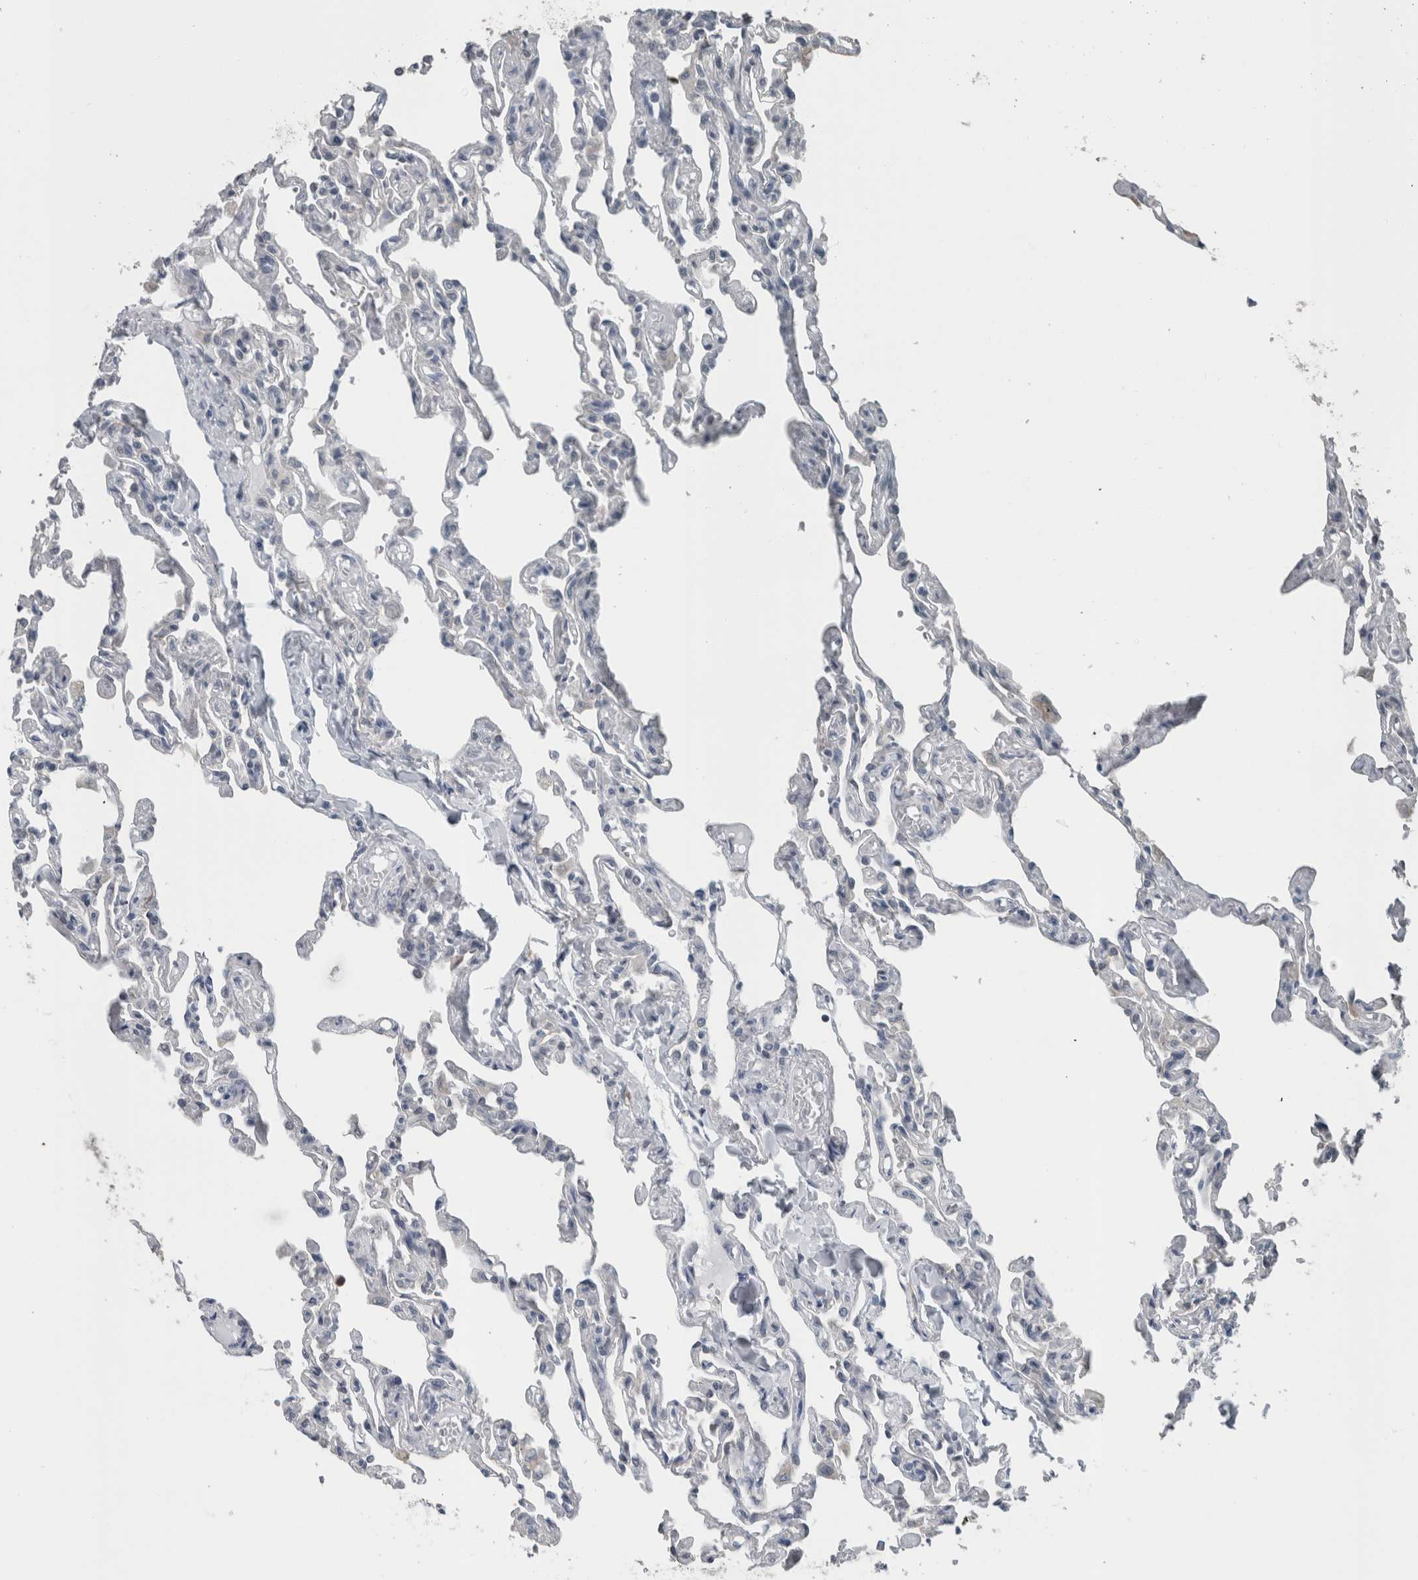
{"staining": {"intensity": "negative", "quantity": "none", "location": "none"}, "tissue": "lung", "cell_type": "Alveolar cells", "image_type": "normal", "snomed": [{"axis": "morphology", "description": "Normal tissue, NOS"}, {"axis": "topography", "description": "Lung"}], "caption": "Immunohistochemistry (IHC) image of normal human lung stained for a protein (brown), which displays no positivity in alveolar cells. (DAB immunohistochemistry visualized using brightfield microscopy, high magnification).", "gene": "ACSF2", "patient": {"sex": "male", "age": 21}}